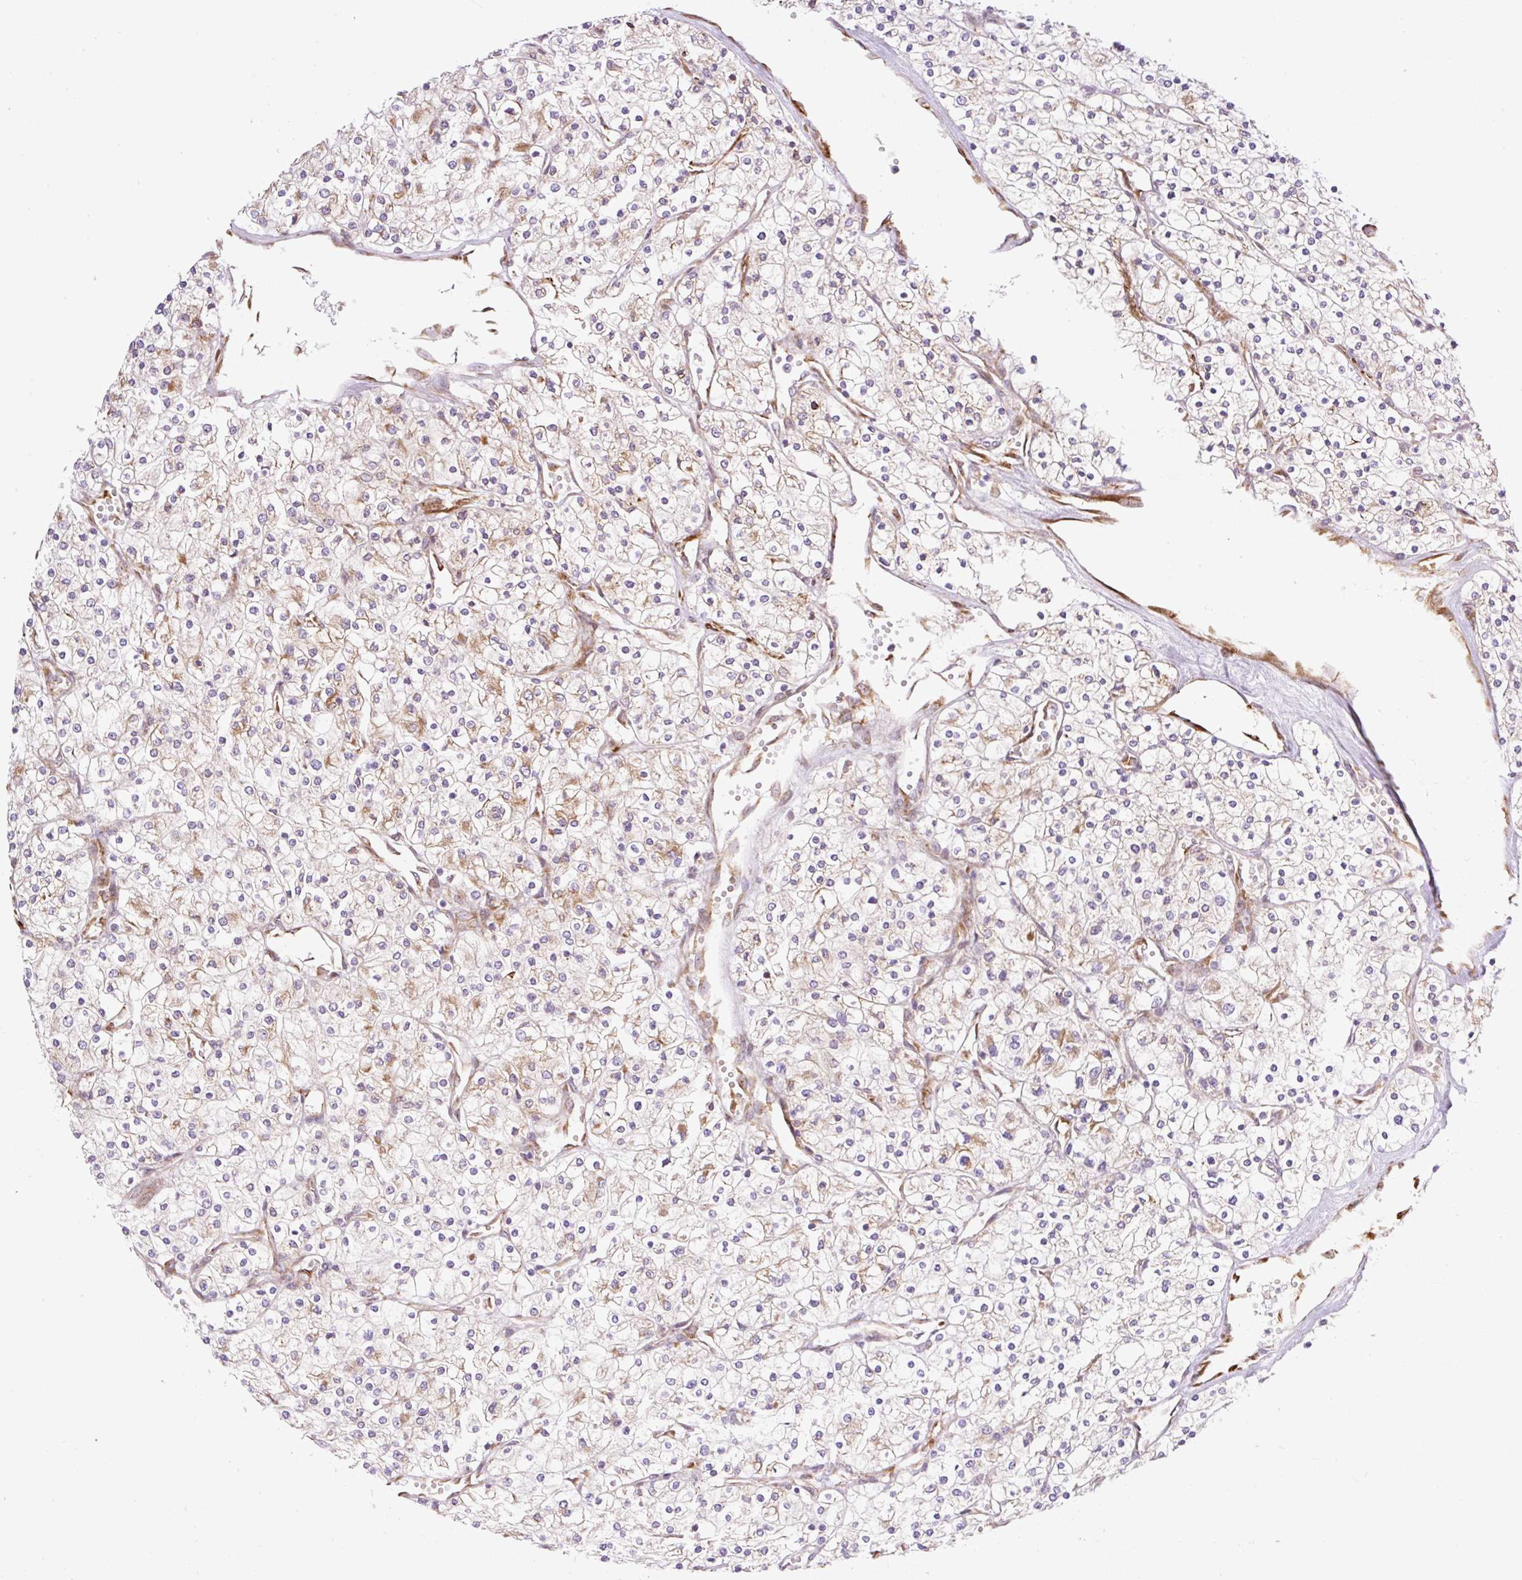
{"staining": {"intensity": "weak", "quantity": "25%-75%", "location": "cytoplasmic/membranous"}, "tissue": "renal cancer", "cell_type": "Tumor cells", "image_type": "cancer", "snomed": [{"axis": "morphology", "description": "Adenocarcinoma, NOS"}, {"axis": "topography", "description": "Kidney"}], "caption": "Renal adenocarcinoma was stained to show a protein in brown. There is low levels of weak cytoplasmic/membranous expression in about 25%-75% of tumor cells.", "gene": "RAB30", "patient": {"sex": "male", "age": 80}}